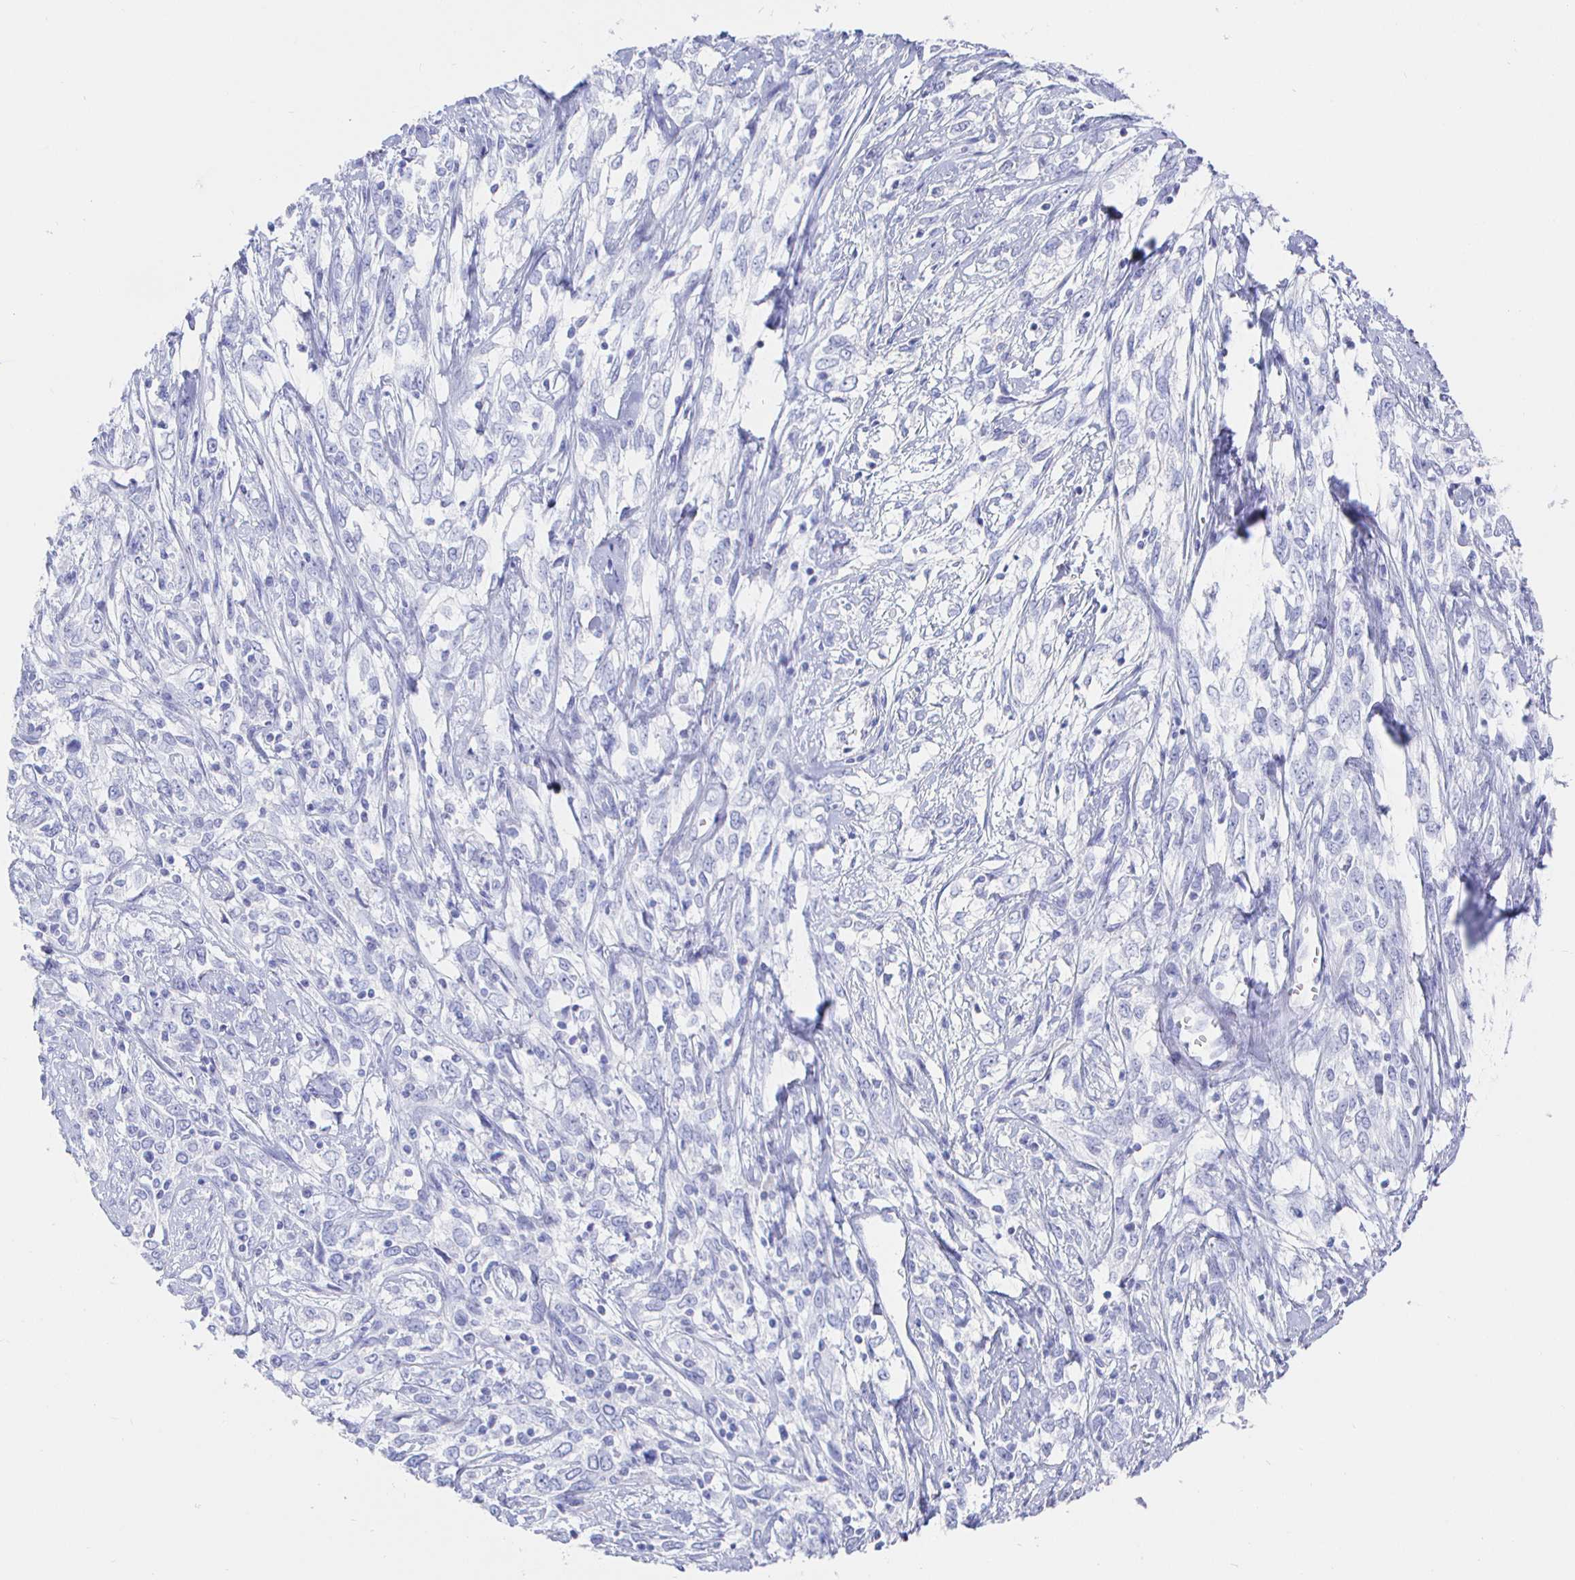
{"staining": {"intensity": "negative", "quantity": "none", "location": "none"}, "tissue": "cervical cancer", "cell_type": "Tumor cells", "image_type": "cancer", "snomed": [{"axis": "morphology", "description": "Adenocarcinoma, NOS"}, {"axis": "topography", "description": "Cervix"}], "caption": "Adenocarcinoma (cervical) was stained to show a protein in brown. There is no significant staining in tumor cells. Nuclei are stained in blue.", "gene": "CLCA1", "patient": {"sex": "female", "age": 40}}